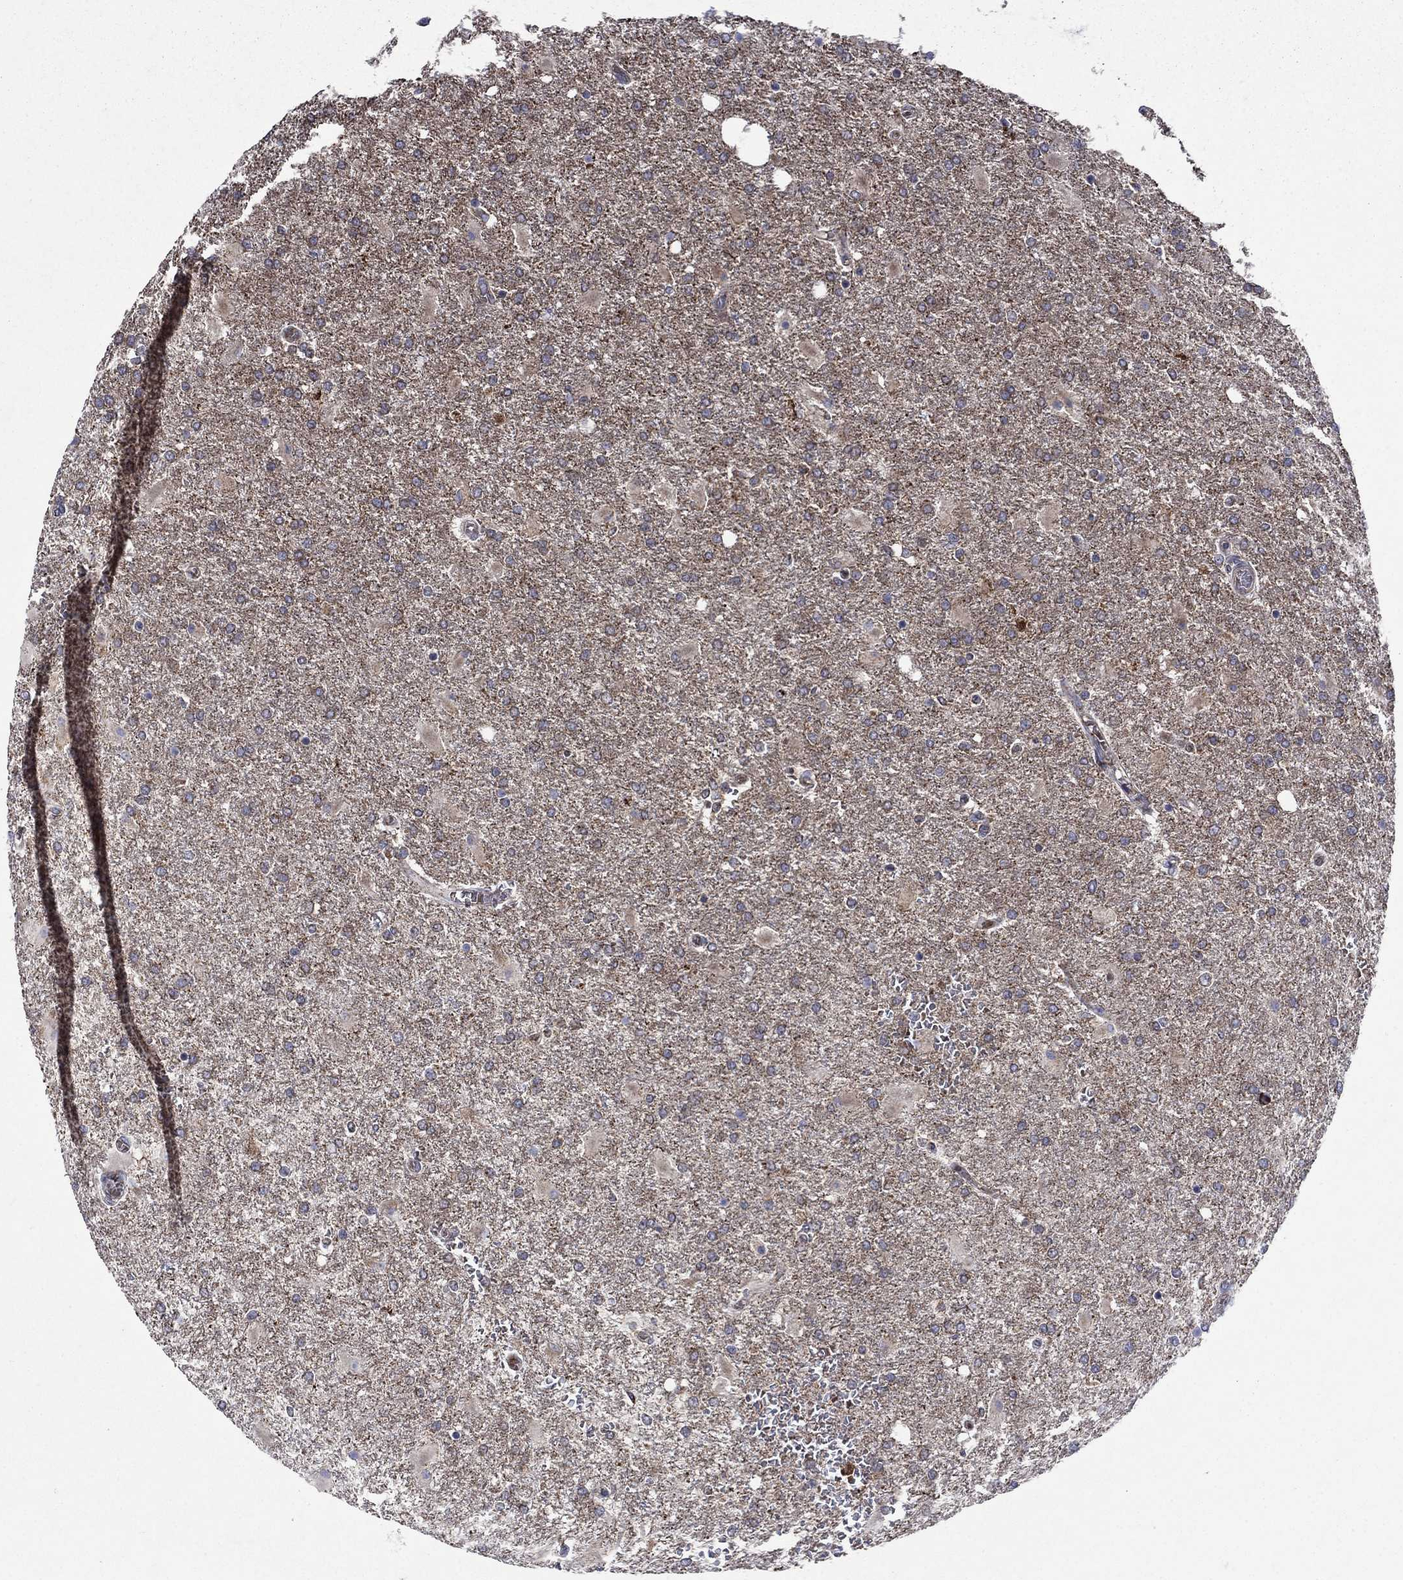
{"staining": {"intensity": "moderate", "quantity": "<25%", "location": "cytoplasmic/membranous"}, "tissue": "glioma", "cell_type": "Tumor cells", "image_type": "cancer", "snomed": [{"axis": "morphology", "description": "Glioma, malignant, High grade"}, {"axis": "topography", "description": "Cerebral cortex"}], "caption": "Malignant glioma (high-grade) tissue exhibits moderate cytoplasmic/membranous expression in approximately <25% of tumor cells The staining was performed using DAB (3,3'-diaminobenzidine), with brown indicating positive protein expression. Nuclei are stained blue with hematoxylin.", "gene": "RNF19B", "patient": {"sex": "male", "age": 79}}